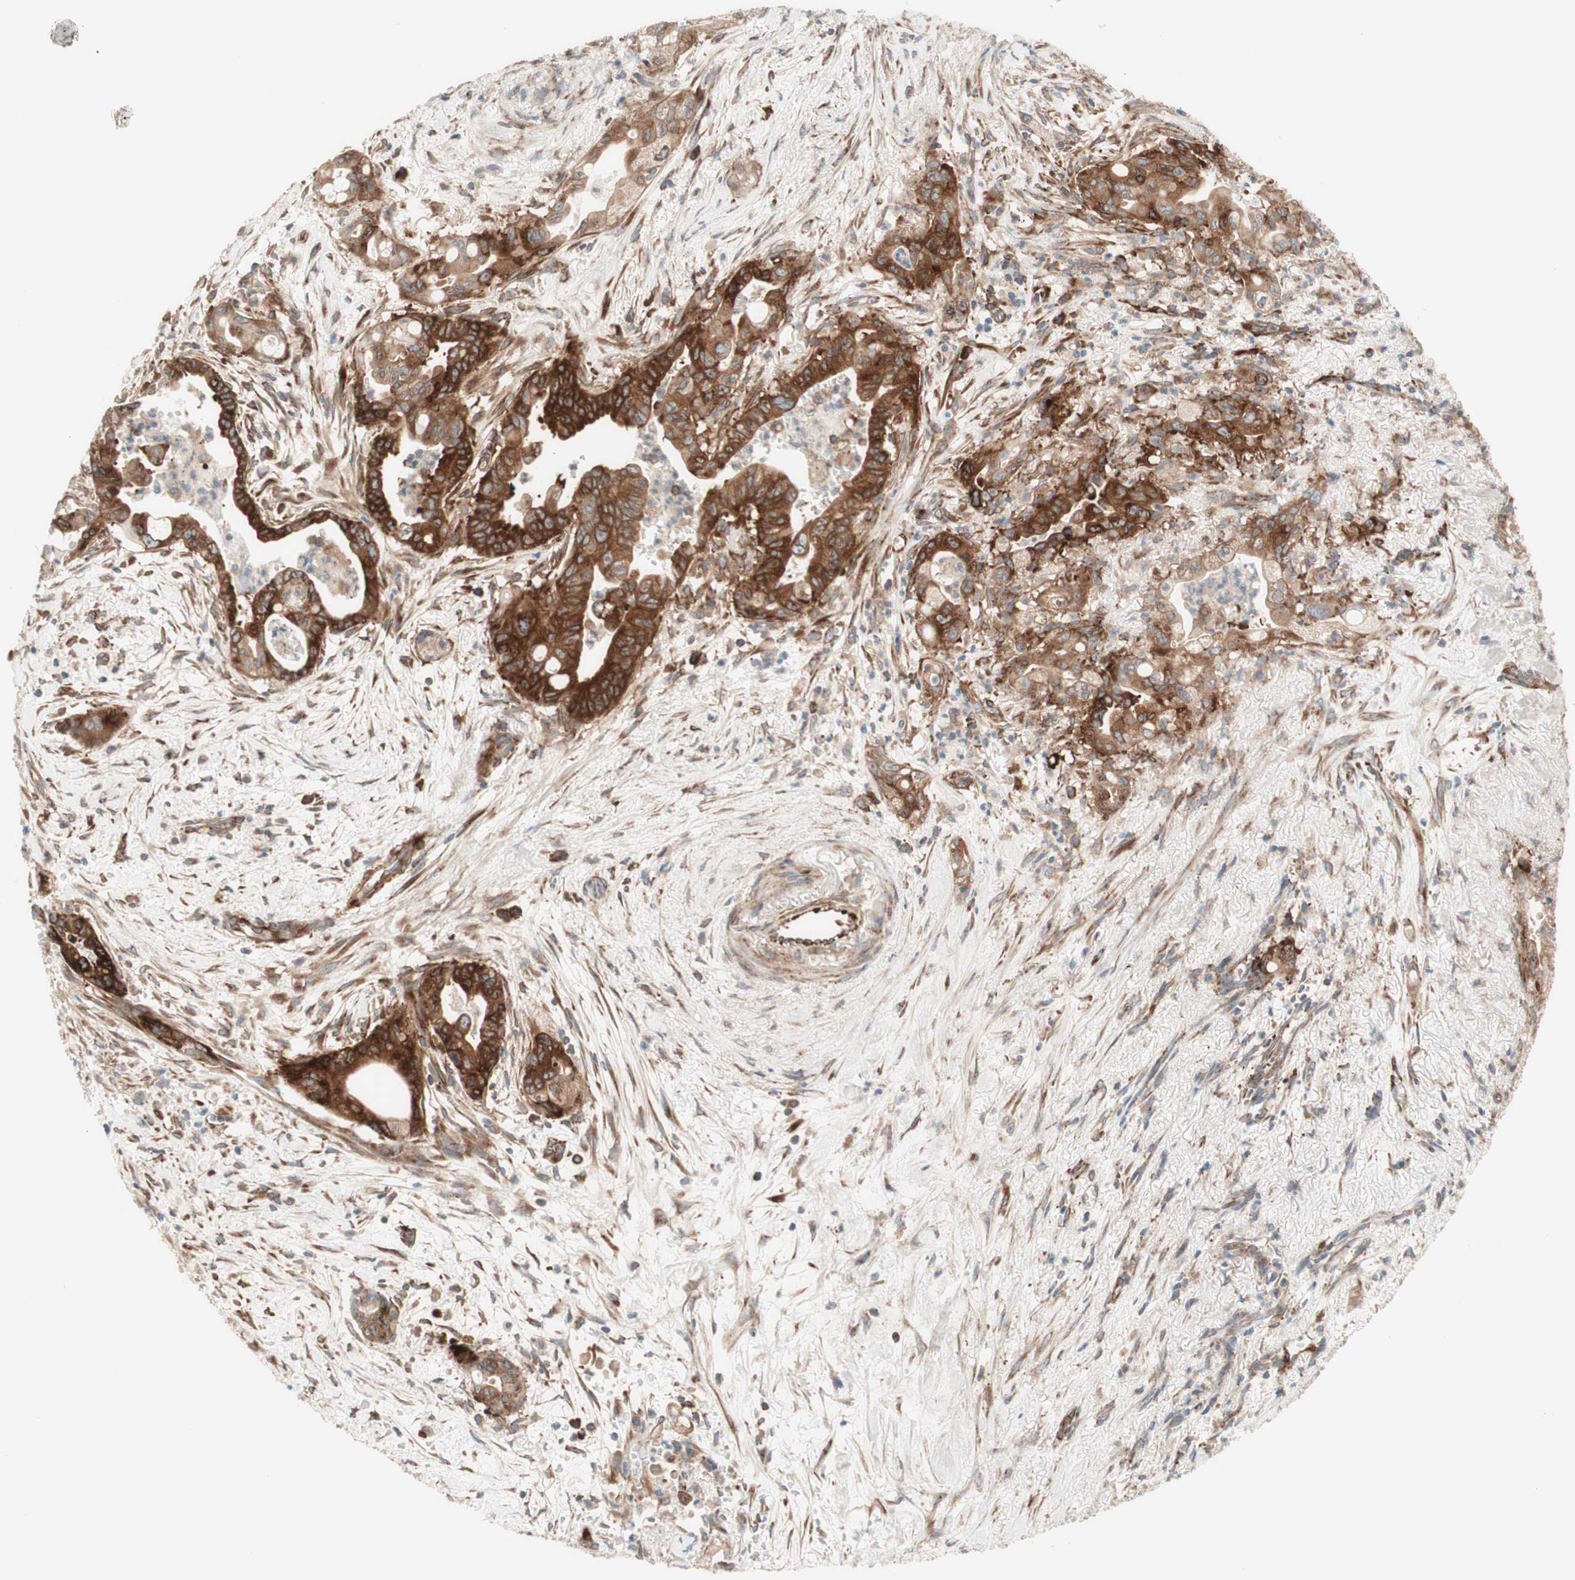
{"staining": {"intensity": "strong", "quantity": ">75%", "location": "cytoplasmic/membranous"}, "tissue": "pancreatic cancer", "cell_type": "Tumor cells", "image_type": "cancer", "snomed": [{"axis": "morphology", "description": "Adenocarcinoma, NOS"}, {"axis": "topography", "description": "Pancreas"}], "caption": "Protein staining of pancreatic cancer tissue exhibits strong cytoplasmic/membranous positivity in about >75% of tumor cells.", "gene": "CCN4", "patient": {"sex": "male", "age": 70}}